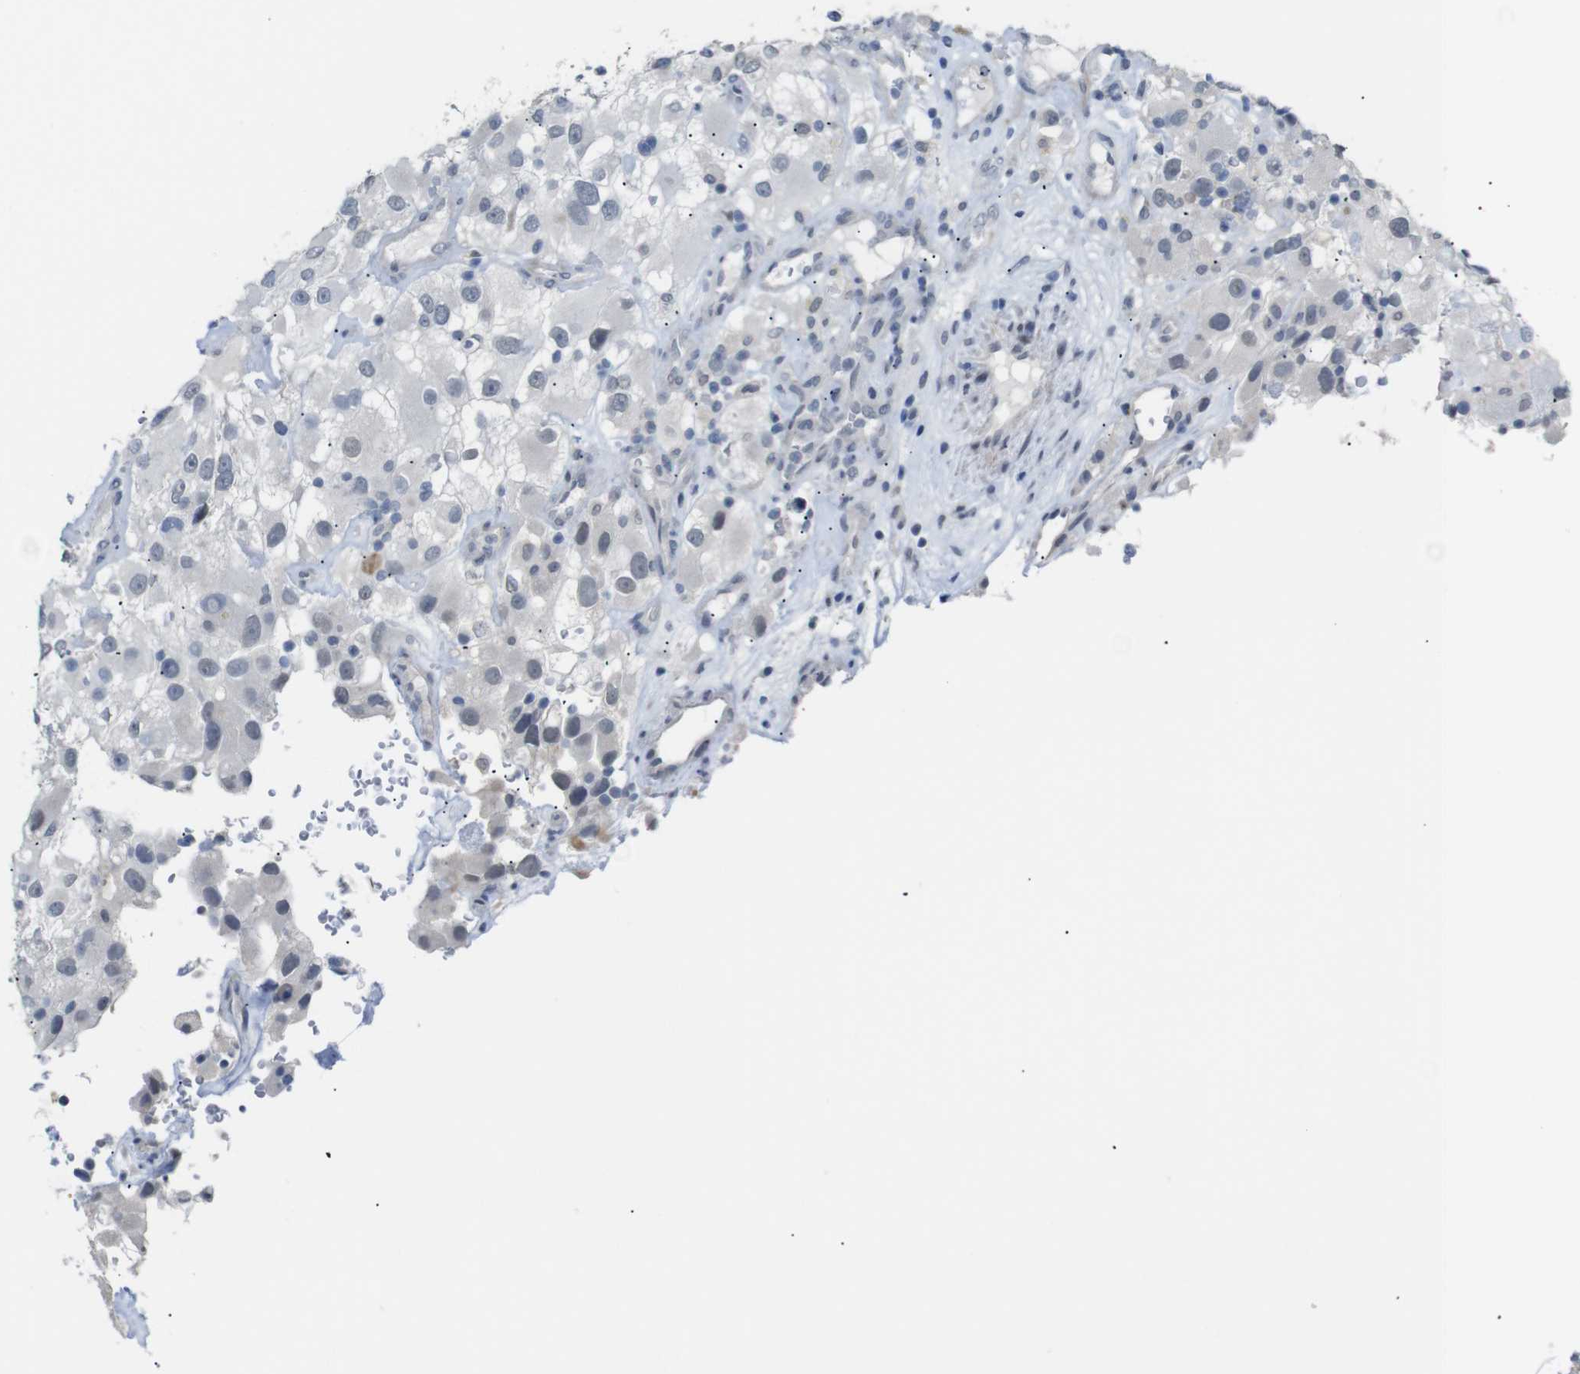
{"staining": {"intensity": "negative", "quantity": "none", "location": "none"}, "tissue": "renal cancer", "cell_type": "Tumor cells", "image_type": "cancer", "snomed": [{"axis": "morphology", "description": "Adenocarcinoma, NOS"}, {"axis": "topography", "description": "Kidney"}], "caption": "This is a image of immunohistochemistry (IHC) staining of renal adenocarcinoma, which shows no expression in tumor cells.", "gene": "CHRM5", "patient": {"sex": "female", "age": 52}}